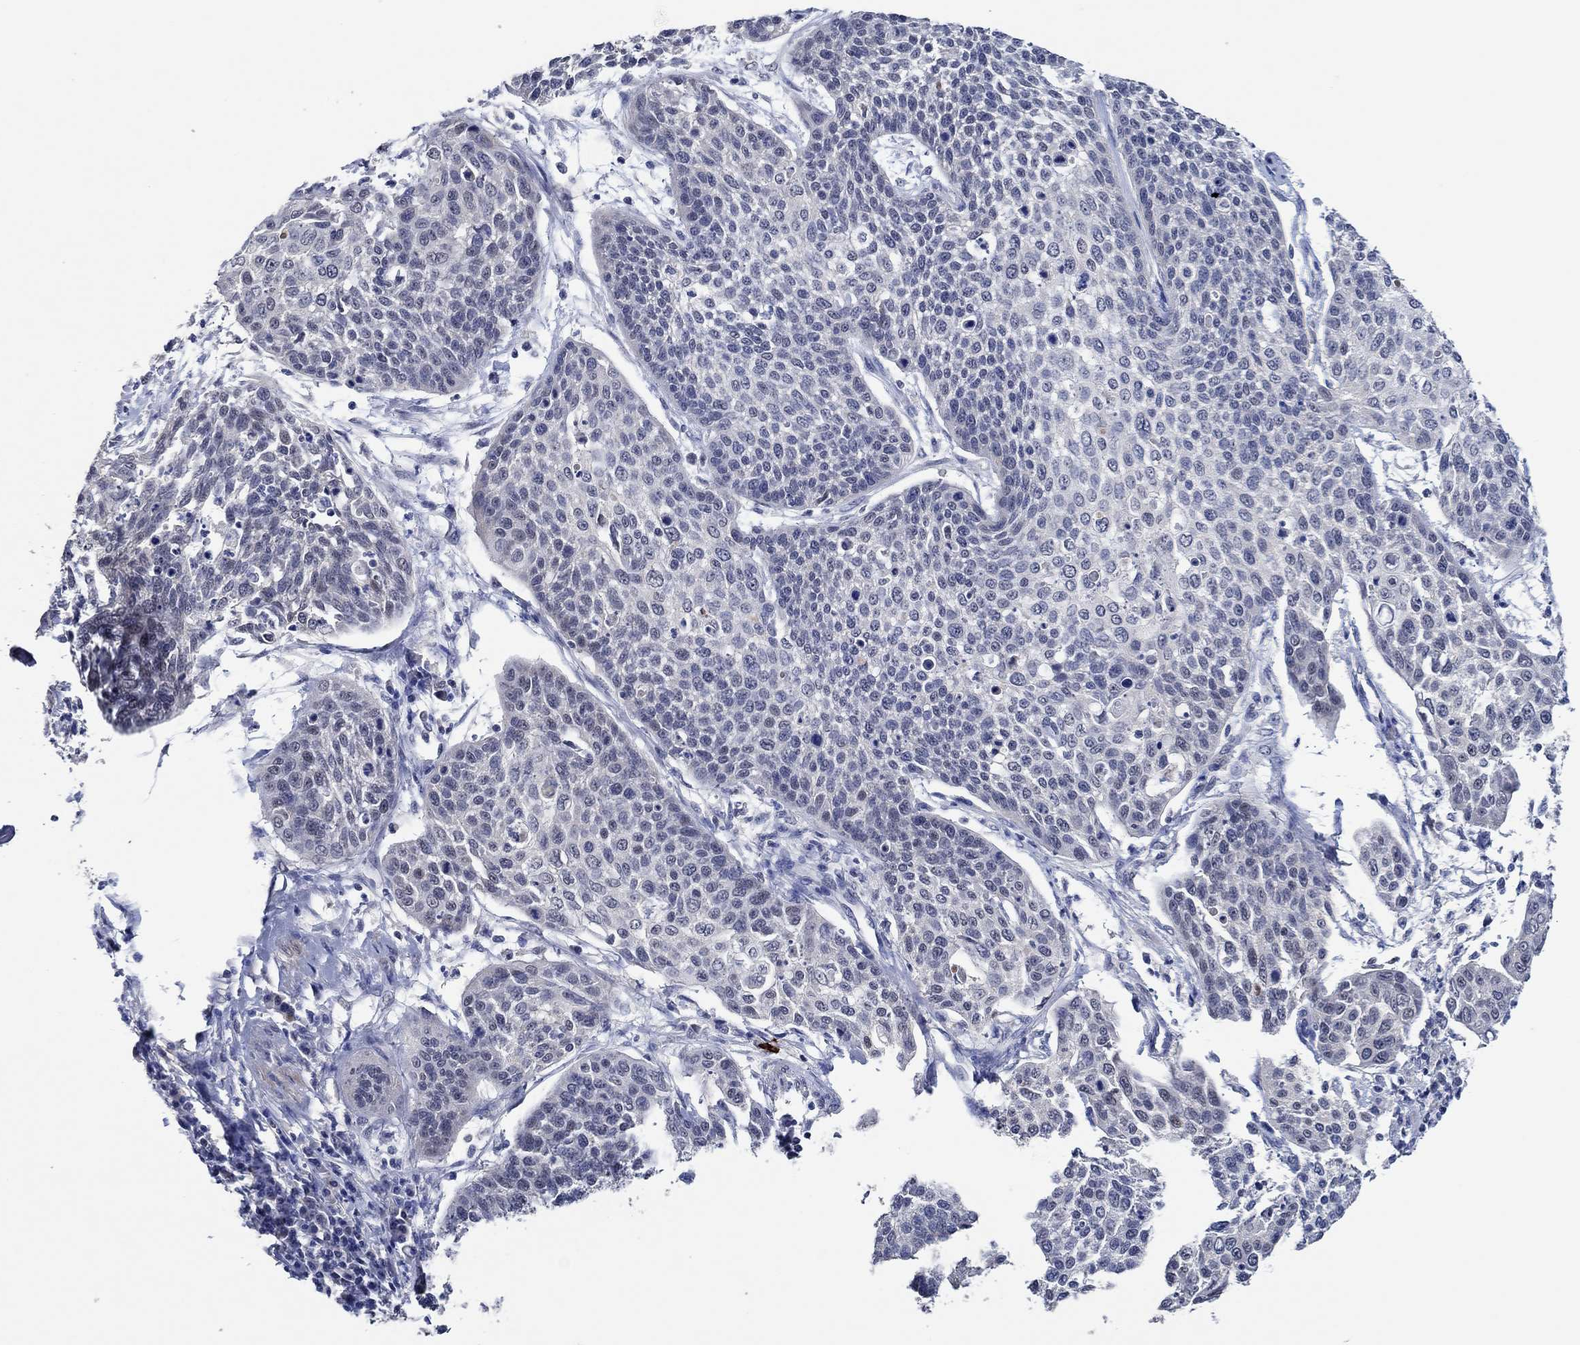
{"staining": {"intensity": "negative", "quantity": "none", "location": "none"}, "tissue": "cervical cancer", "cell_type": "Tumor cells", "image_type": "cancer", "snomed": [{"axis": "morphology", "description": "Squamous cell carcinoma, NOS"}, {"axis": "topography", "description": "Cervix"}], "caption": "This is an immunohistochemistry image of squamous cell carcinoma (cervical). There is no positivity in tumor cells.", "gene": "PRRT3", "patient": {"sex": "female", "age": 34}}